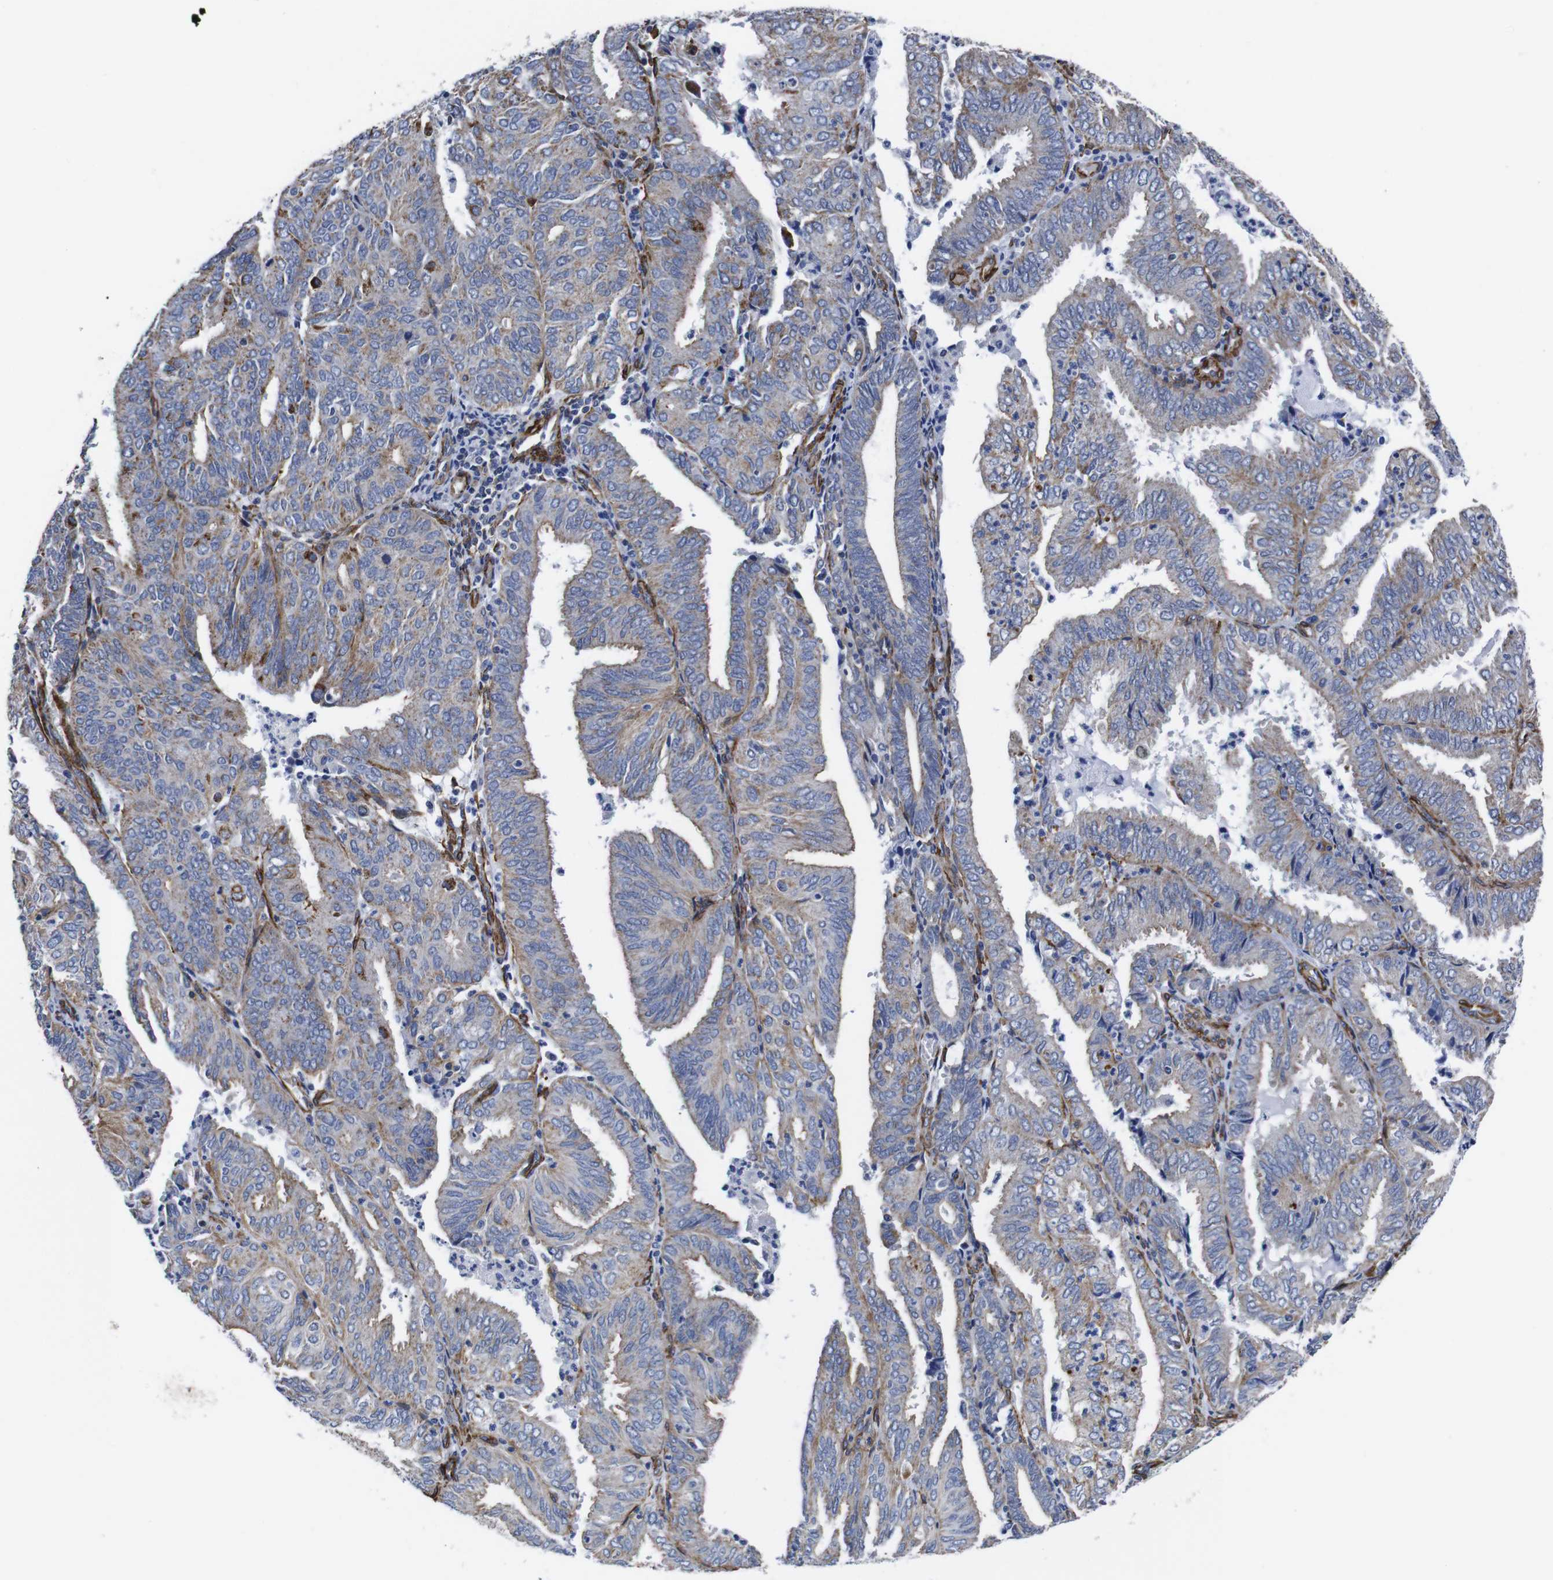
{"staining": {"intensity": "weak", "quantity": "25%-75%", "location": "cytoplasmic/membranous"}, "tissue": "endometrial cancer", "cell_type": "Tumor cells", "image_type": "cancer", "snomed": [{"axis": "morphology", "description": "Adenocarcinoma, NOS"}, {"axis": "topography", "description": "Uterus"}], "caption": "This image displays IHC staining of endometrial cancer, with low weak cytoplasmic/membranous positivity in approximately 25%-75% of tumor cells.", "gene": "WNT10A", "patient": {"sex": "female", "age": 60}}